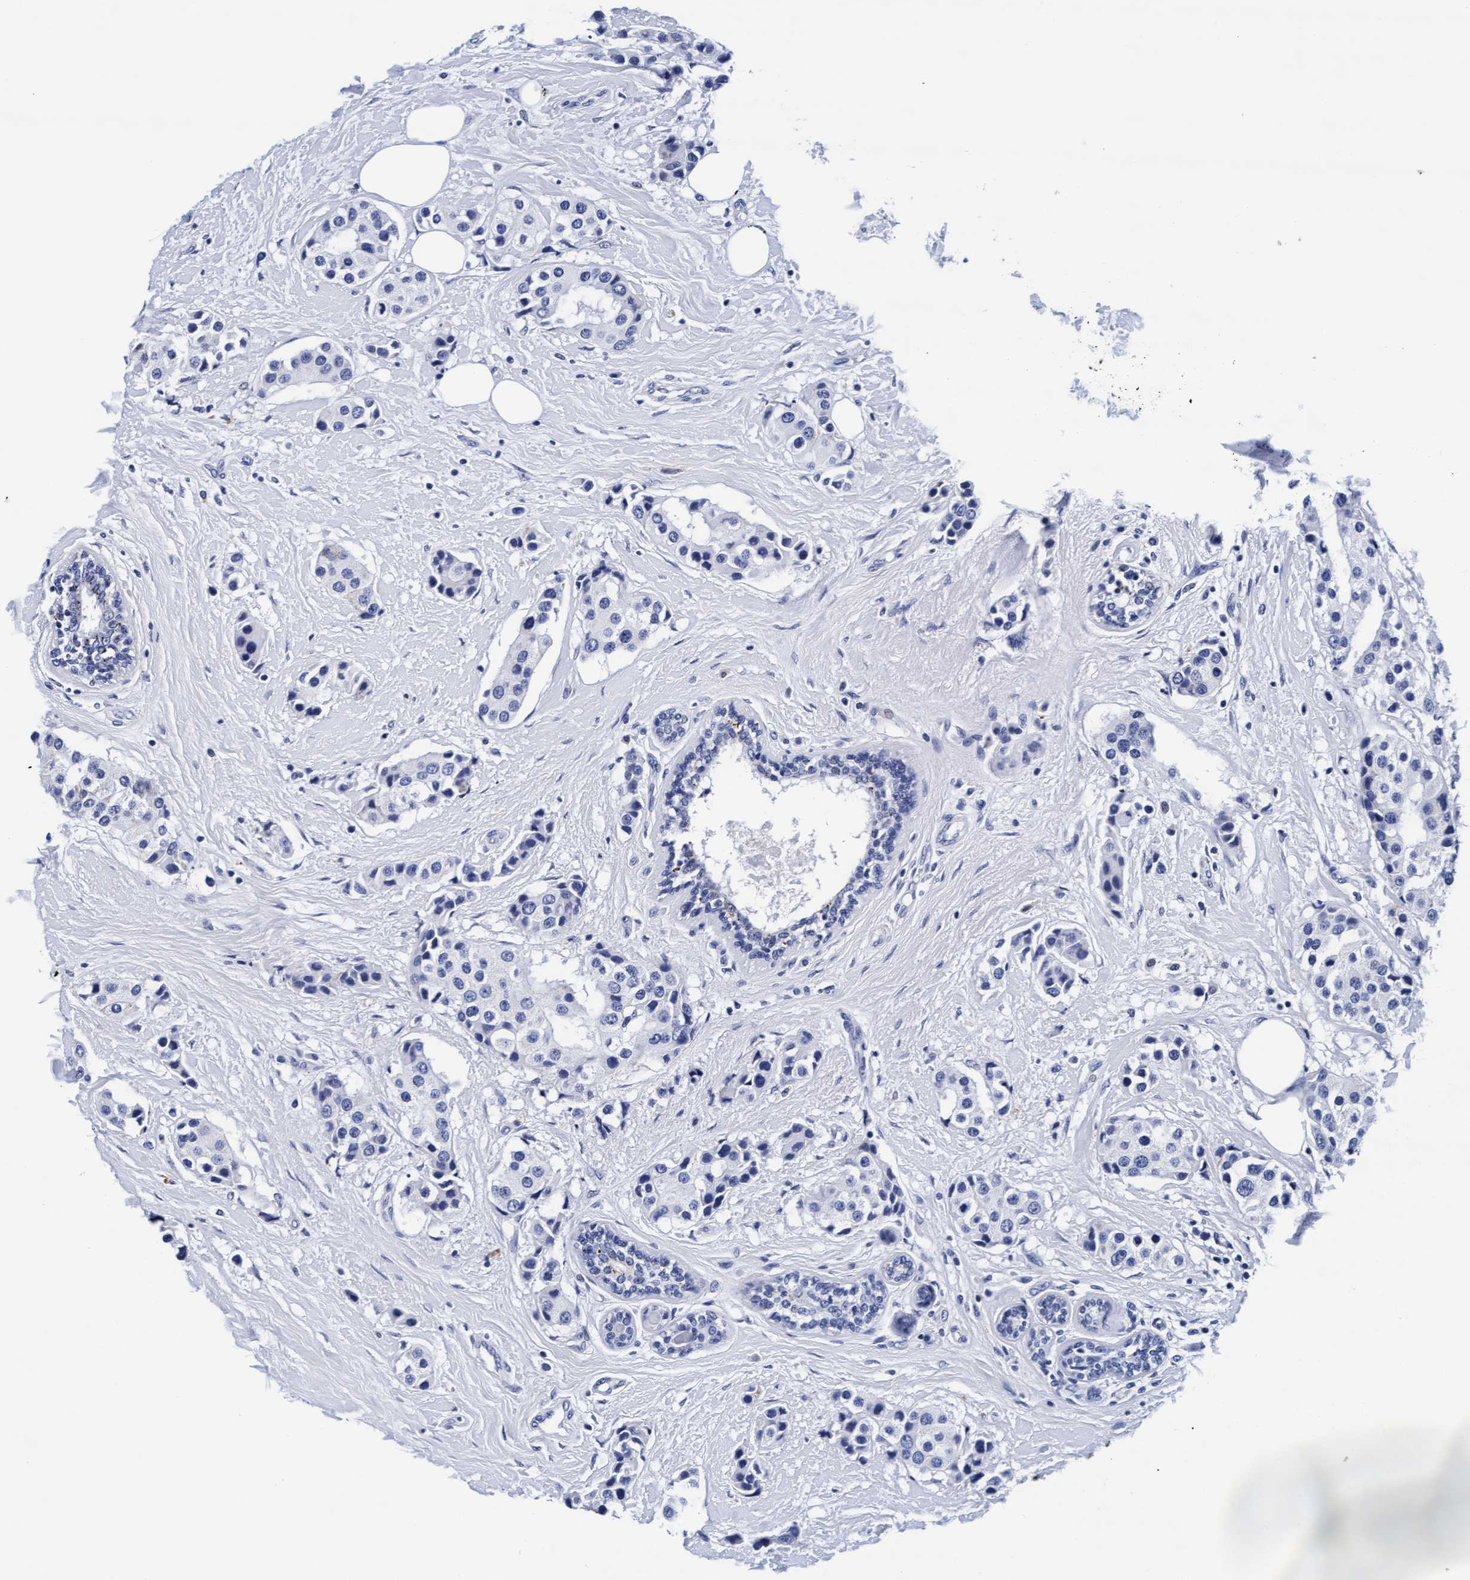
{"staining": {"intensity": "negative", "quantity": "none", "location": "none"}, "tissue": "breast cancer", "cell_type": "Tumor cells", "image_type": "cancer", "snomed": [{"axis": "morphology", "description": "Normal tissue, NOS"}, {"axis": "morphology", "description": "Duct carcinoma"}, {"axis": "topography", "description": "Breast"}], "caption": "Tumor cells are negative for brown protein staining in intraductal carcinoma (breast).", "gene": "ARSG", "patient": {"sex": "female", "age": 39}}